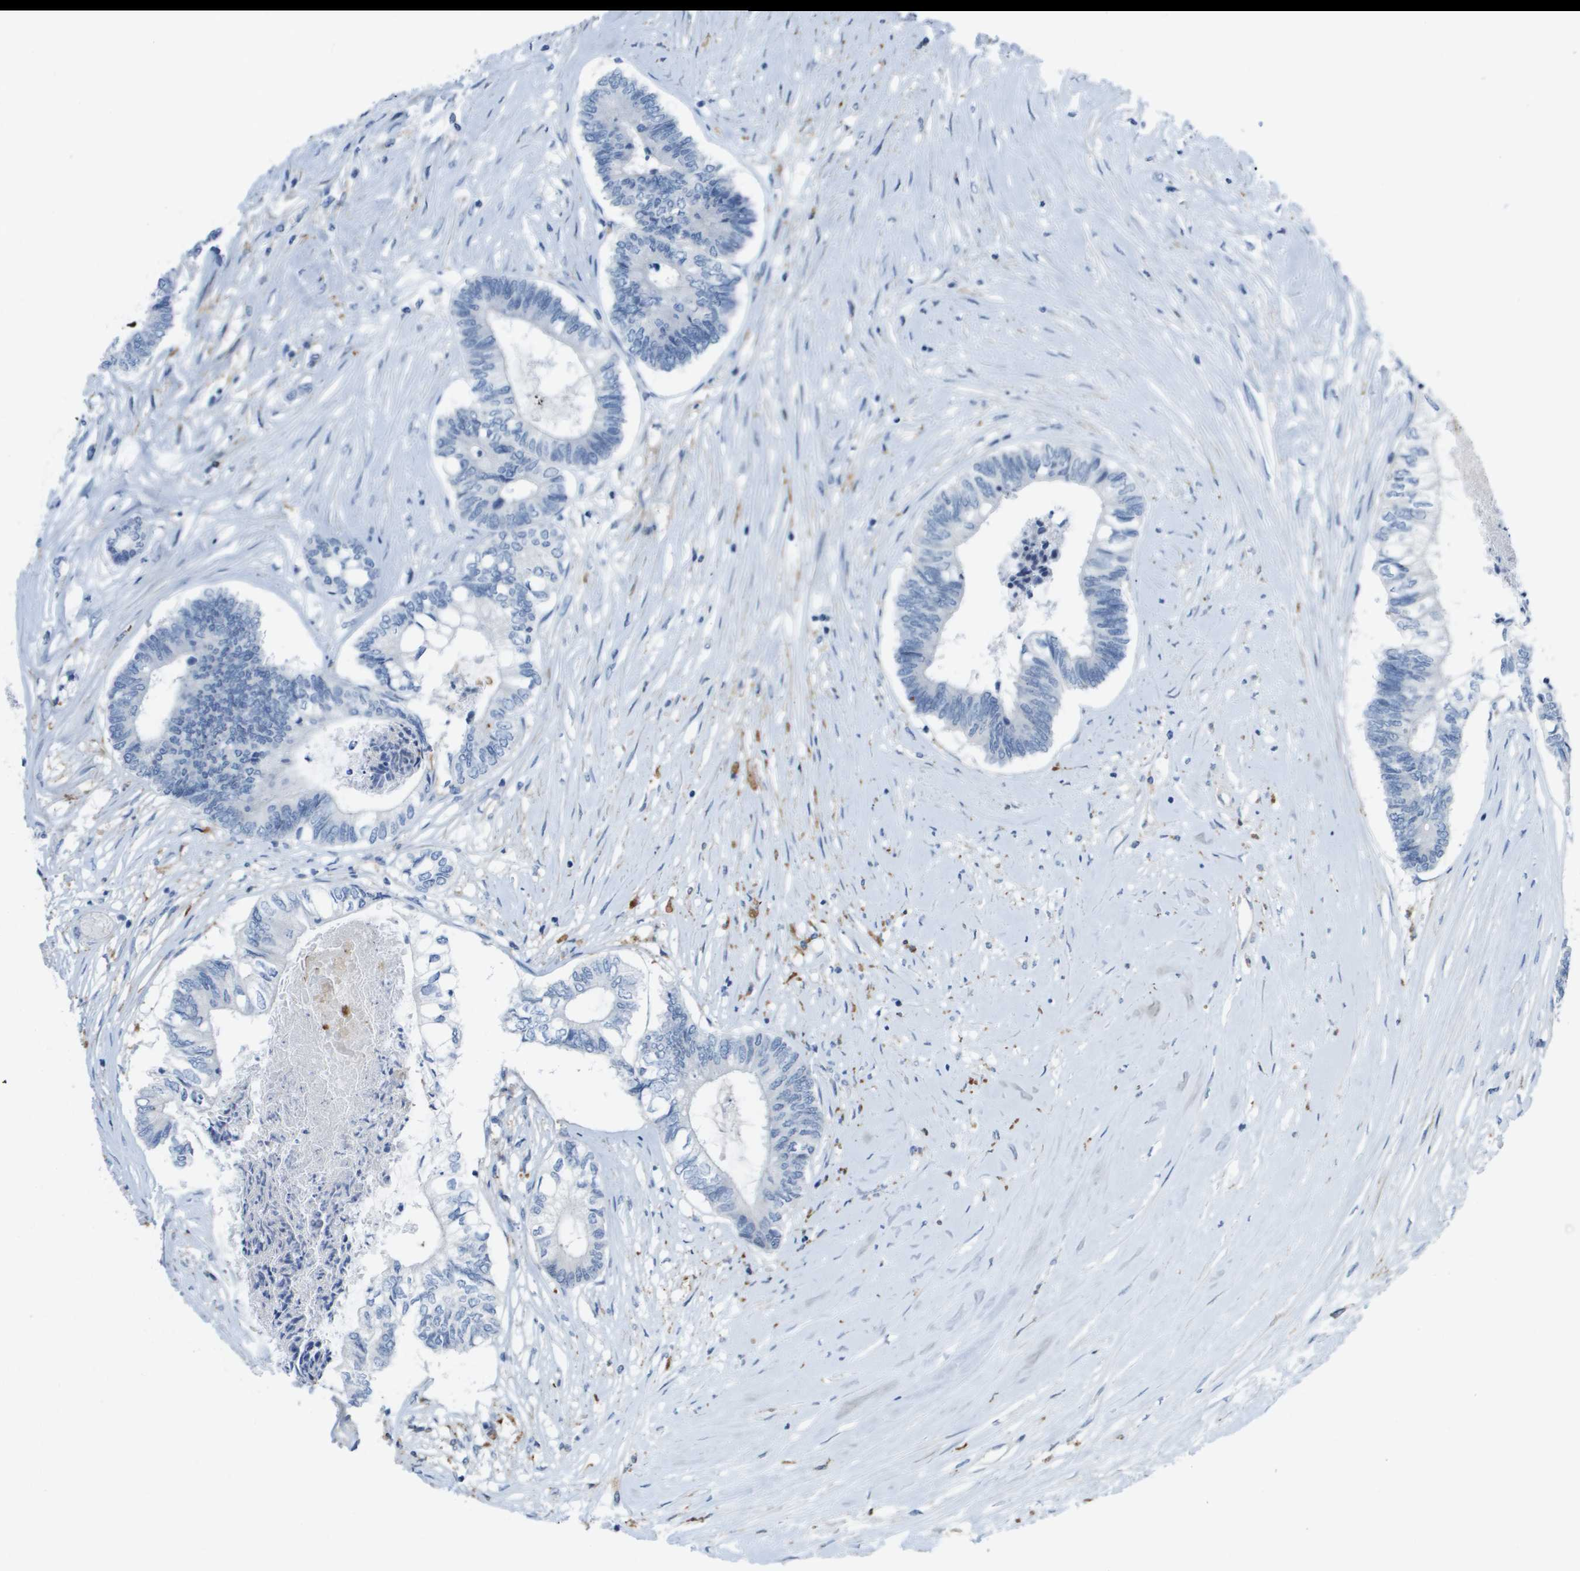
{"staining": {"intensity": "negative", "quantity": "none", "location": "none"}, "tissue": "colorectal cancer", "cell_type": "Tumor cells", "image_type": "cancer", "snomed": [{"axis": "morphology", "description": "Adenocarcinoma, NOS"}, {"axis": "topography", "description": "Rectum"}], "caption": "IHC of colorectal cancer exhibits no expression in tumor cells.", "gene": "ZBTB43", "patient": {"sex": "male", "age": 63}}